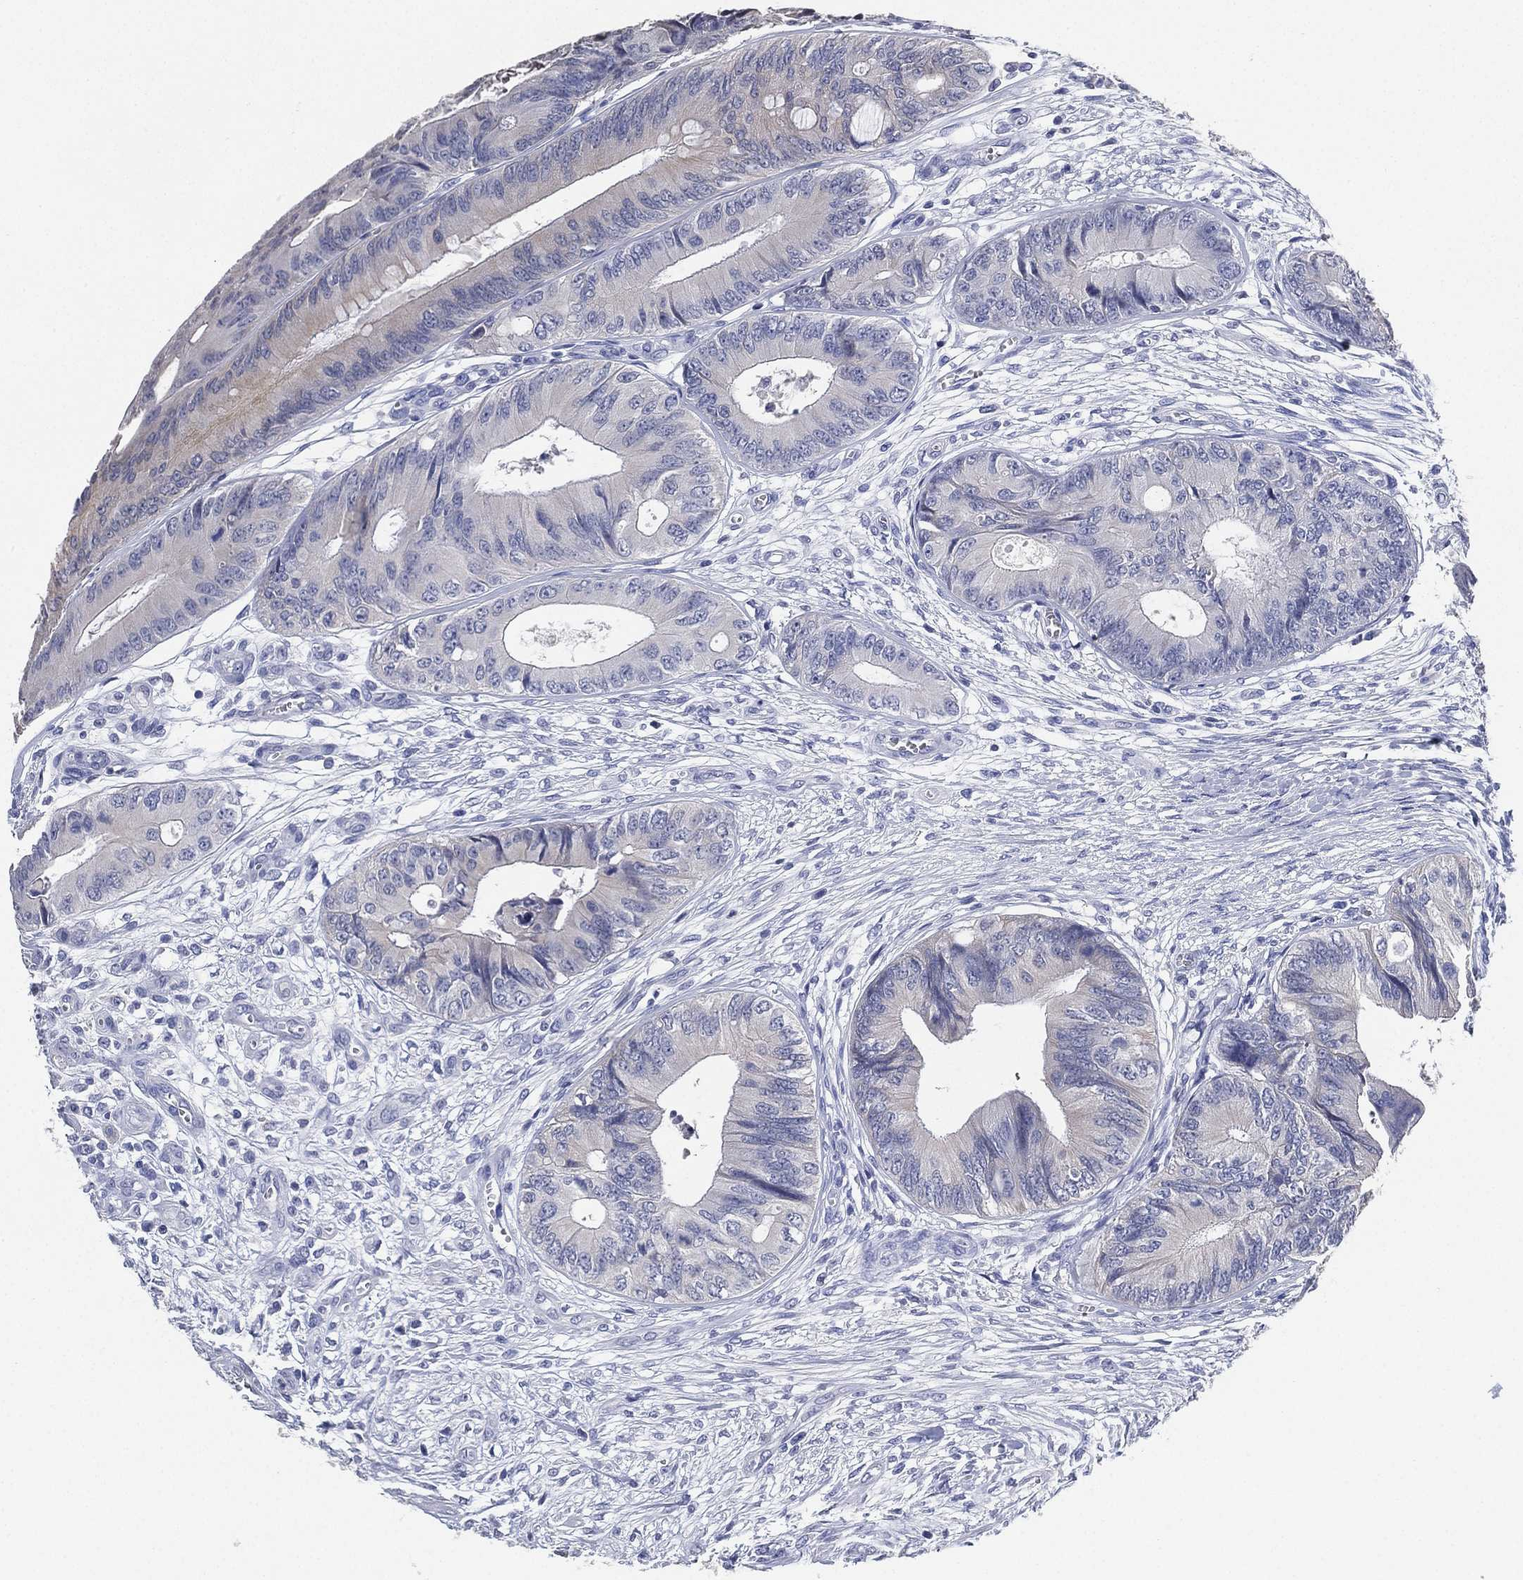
{"staining": {"intensity": "negative", "quantity": "none", "location": "none"}, "tissue": "colorectal cancer", "cell_type": "Tumor cells", "image_type": "cancer", "snomed": [{"axis": "morphology", "description": "Normal tissue, NOS"}, {"axis": "morphology", "description": "Adenocarcinoma, NOS"}, {"axis": "topography", "description": "Colon"}], "caption": "Immunohistochemical staining of human colorectal cancer displays no significant positivity in tumor cells.", "gene": "IYD", "patient": {"sex": "male", "age": 65}}